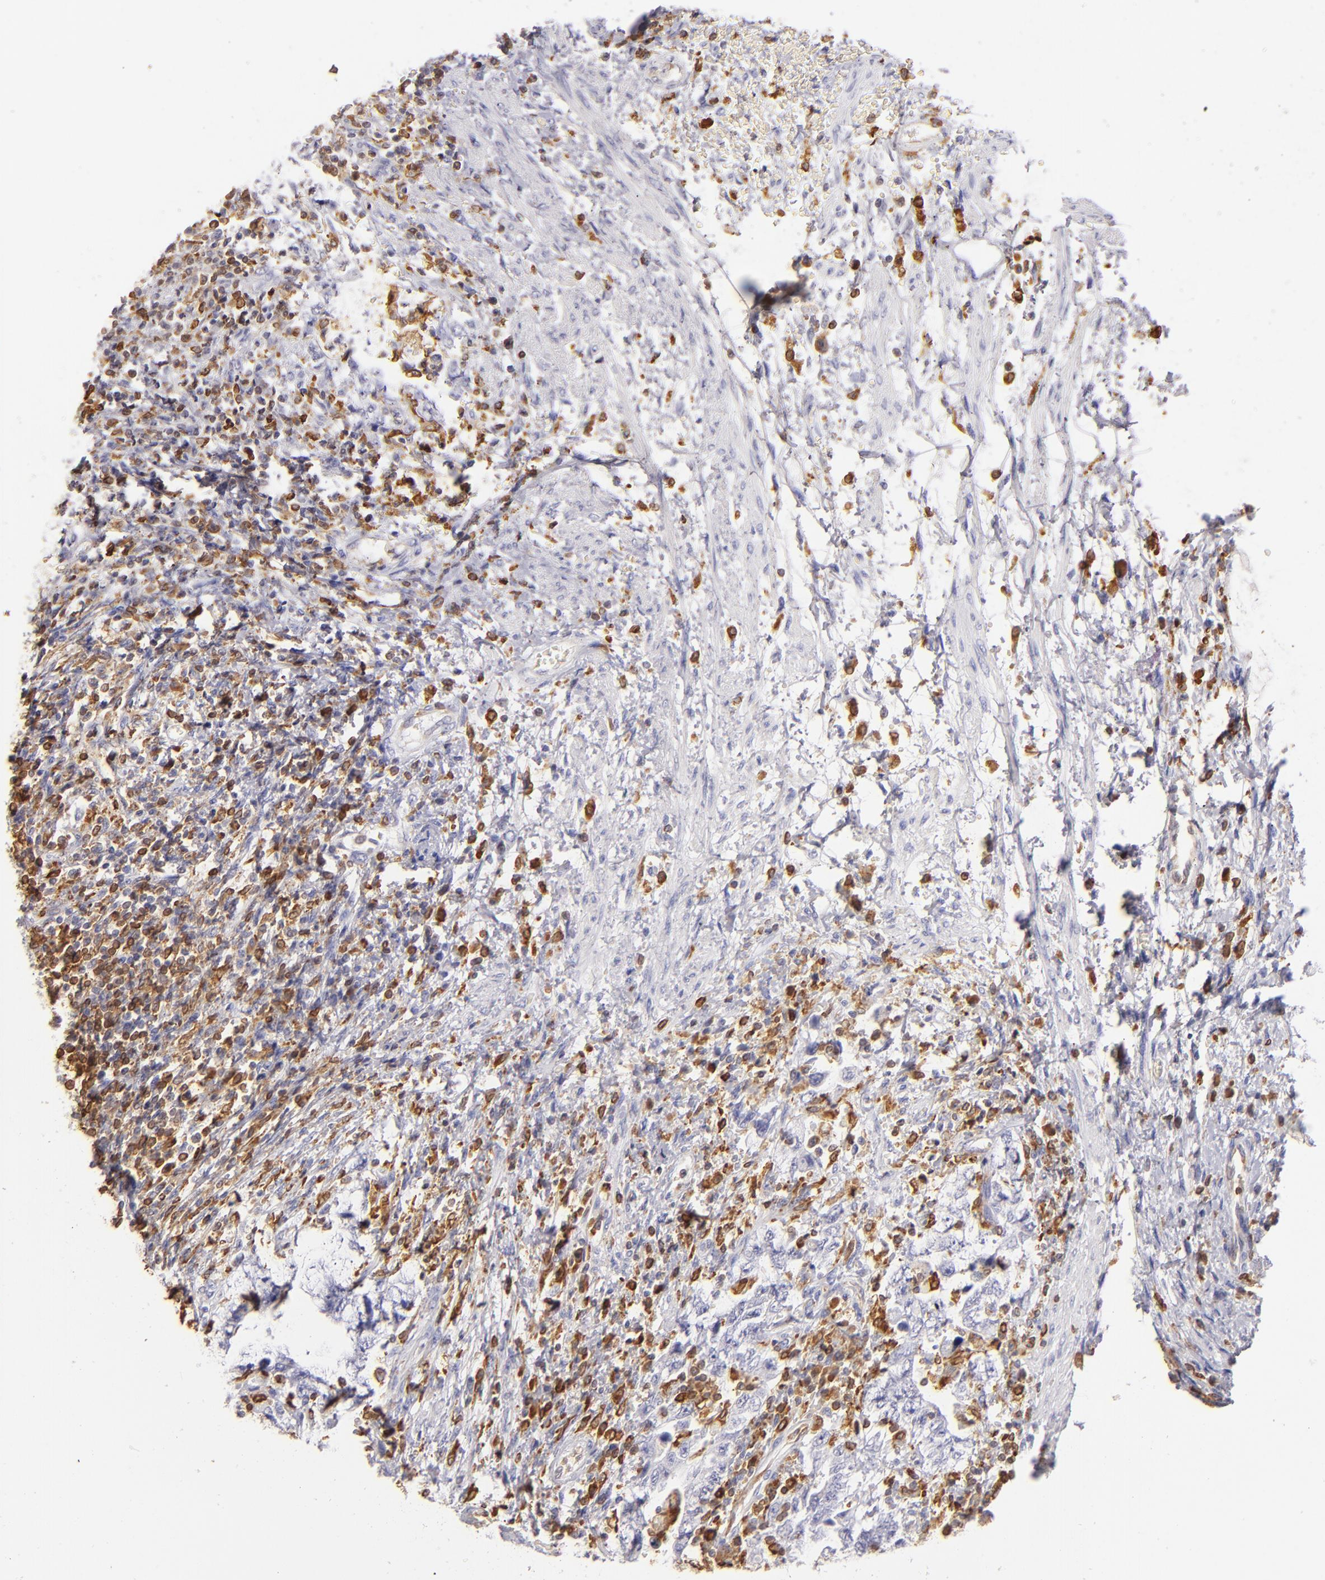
{"staining": {"intensity": "negative", "quantity": "none", "location": "none"}, "tissue": "testis cancer", "cell_type": "Tumor cells", "image_type": "cancer", "snomed": [{"axis": "morphology", "description": "Carcinoma, Embryonal, NOS"}, {"axis": "topography", "description": "Testis"}], "caption": "Tumor cells are negative for brown protein staining in testis embryonal carcinoma.", "gene": "CD74", "patient": {"sex": "male", "age": 26}}